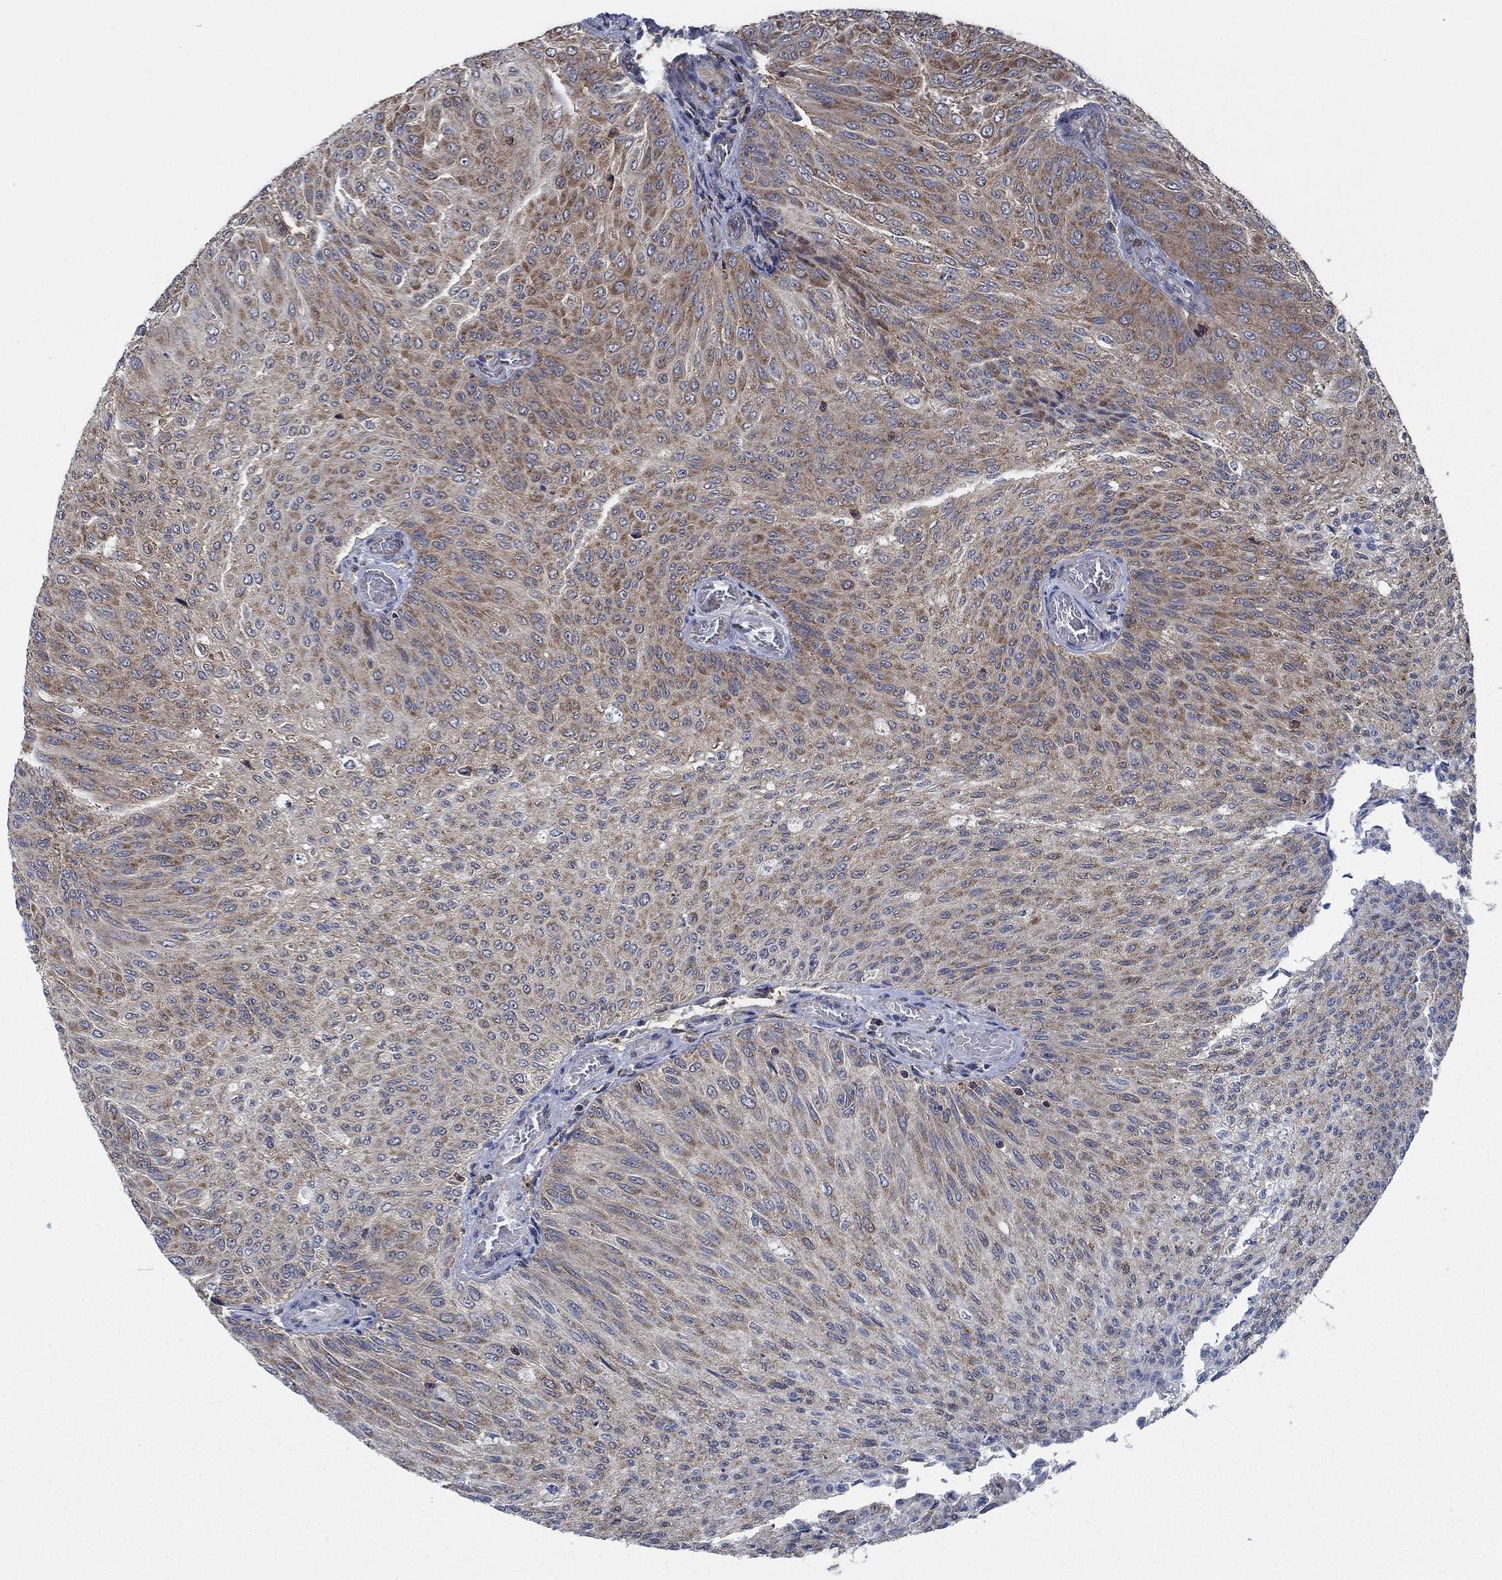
{"staining": {"intensity": "moderate", "quantity": "25%-75%", "location": "cytoplasmic/membranous"}, "tissue": "urothelial cancer", "cell_type": "Tumor cells", "image_type": "cancer", "snomed": [{"axis": "morphology", "description": "Urothelial carcinoma, Low grade"}, {"axis": "topography", "description": "Ureter, NOS"}, {"axis": "topography", "description": "Urinary bladder"}], "caption": "Immunohistochemistry (IHC) image of neoplastic tissue: urothelial cancer stained using immunohistochemistry exhibits medium levels of moderate protein expression localized specifically in the cytoplasmic/membranous of tumor cells, appearing as a cytoplasmic/membranous brown color.", "gene": "STXBP6", "patient": {"sex": "male", "age": 78}}